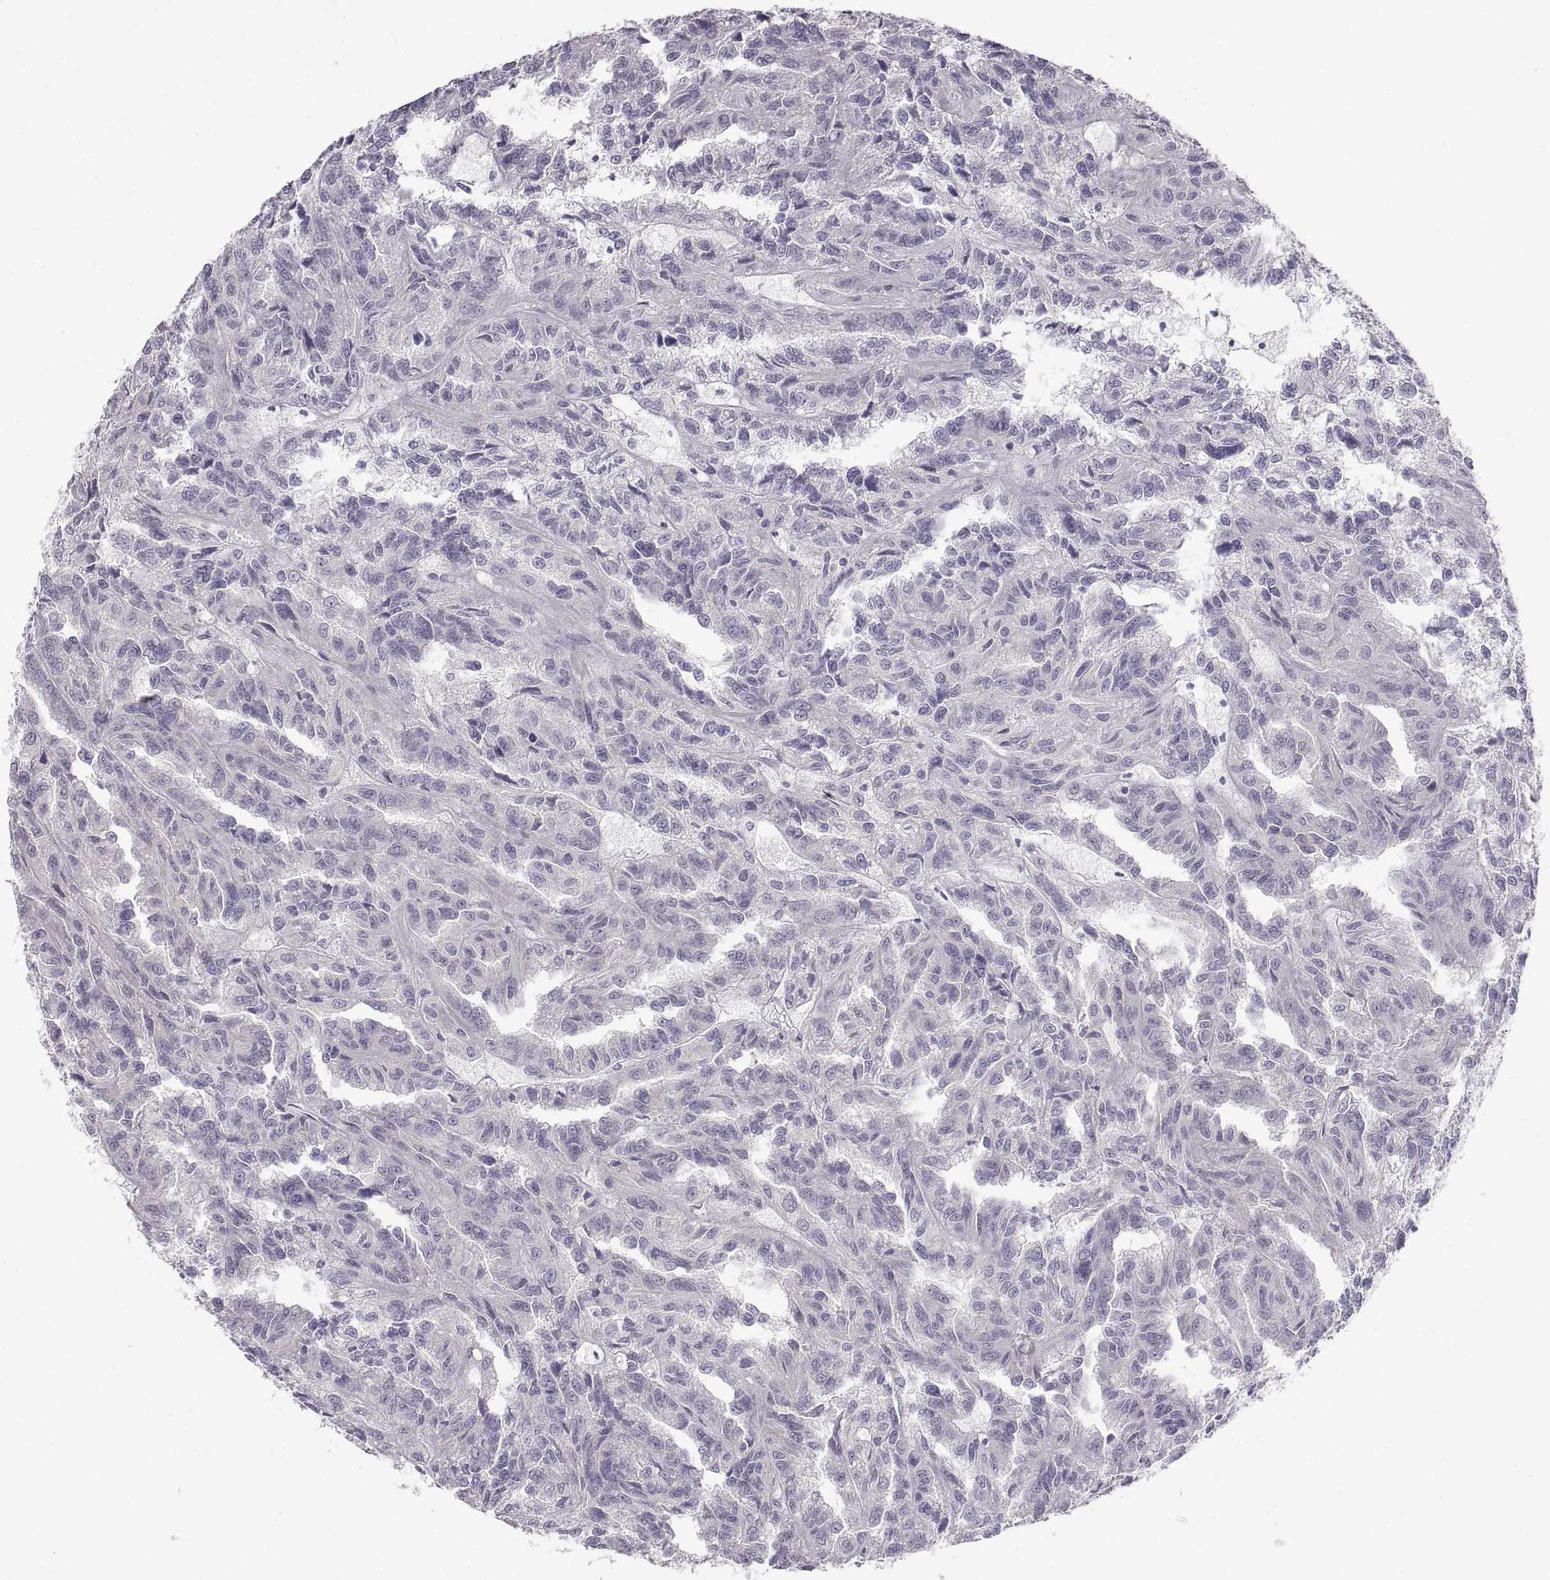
{"staining": {"intensity": "negative", "quantity": "none", "location": "none"}, "tissue": "renal cancer", "cell_type": "Tumor cells", "image_type": "cancer", "snomed": [{"axis": "morphology", "description": "Adenocarcinoma, NOS"}, {"axis": "topography", "description": "Kidney"}], "caption": "Image shows no significant protein positivity in tumor cells of renal cancer.", "gene": "ZNF185", "patient": {"sex": "male", "age": 79}}